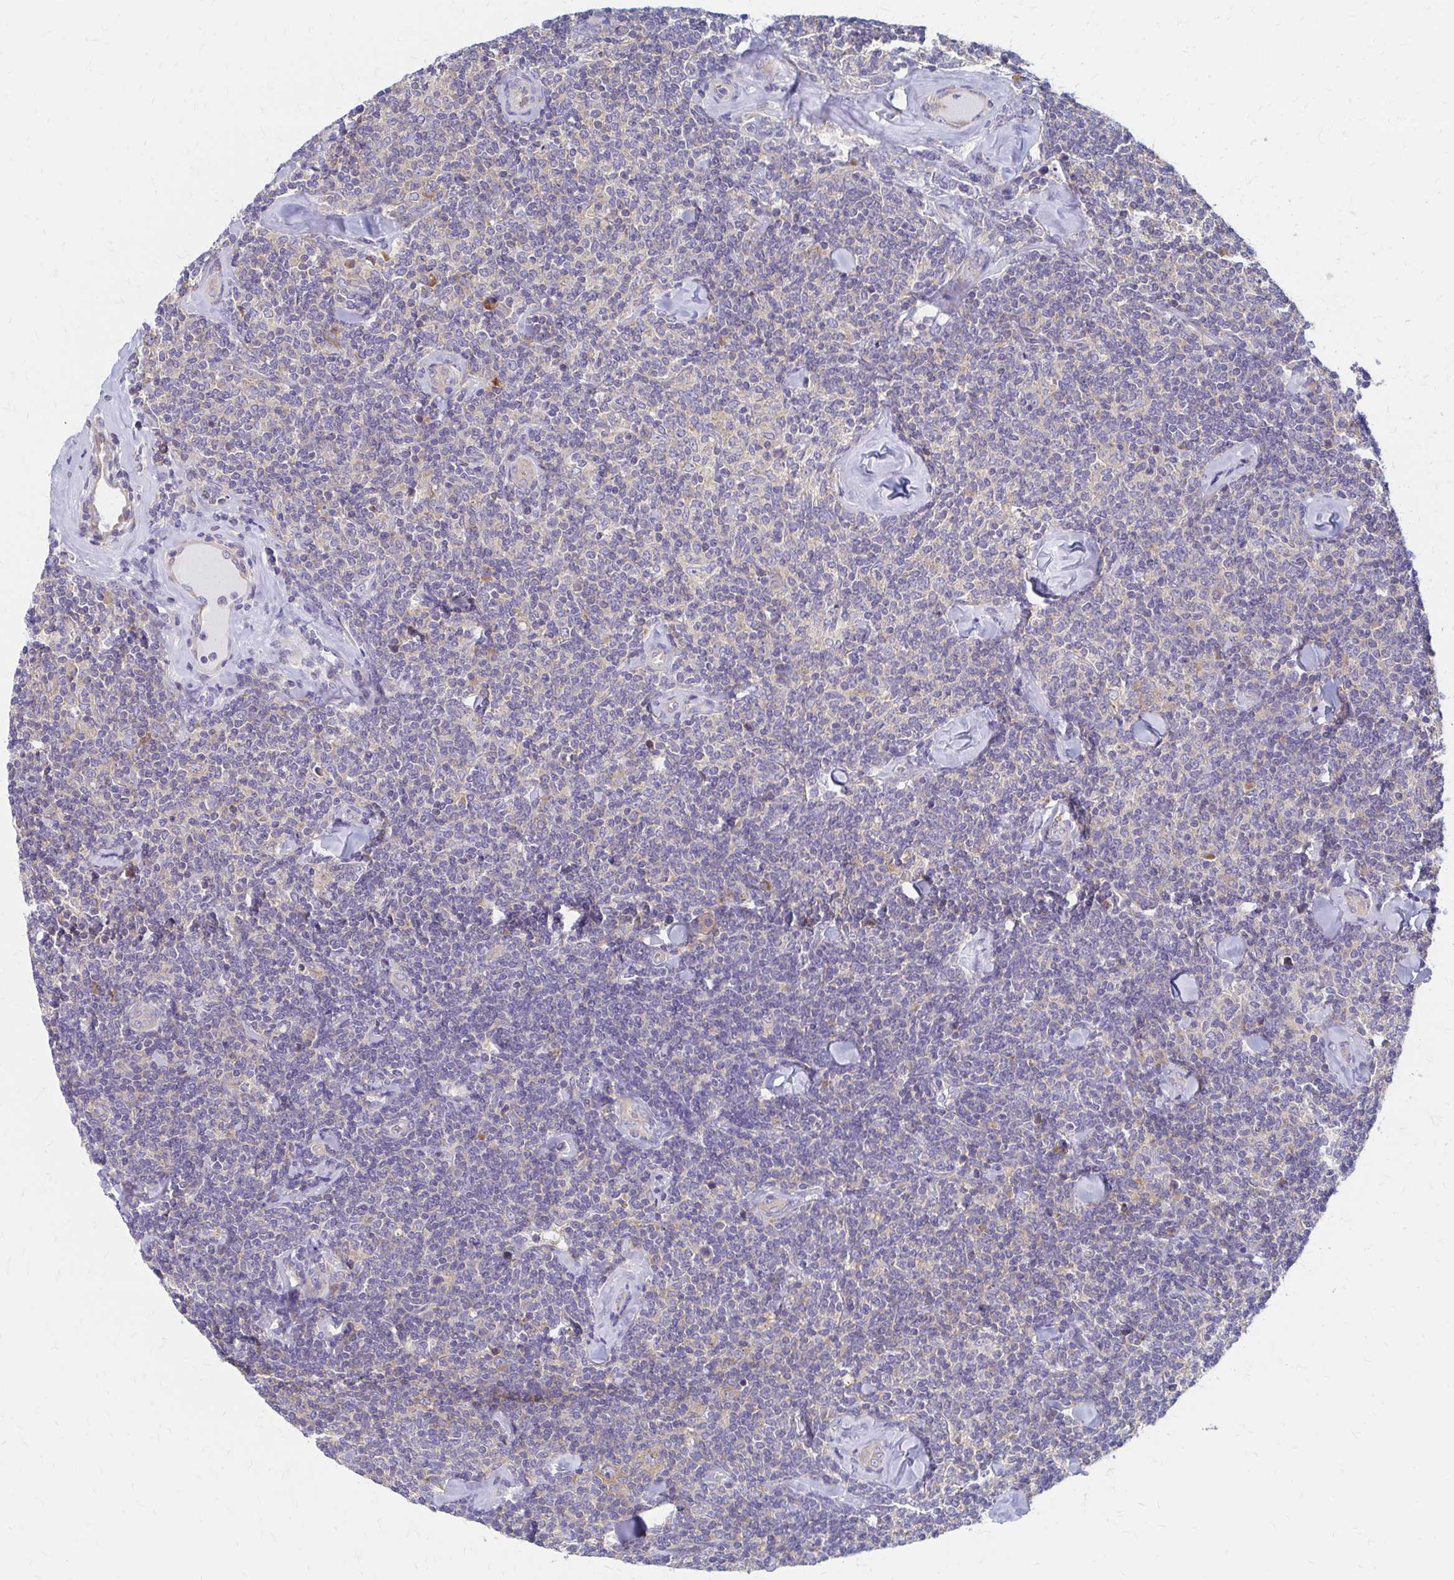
{"staining": {"intensity": "negative", "quantity": "none", "location": "none"}, "tissue": "lymphoma", "cell_type": "Tumor cells", "image_type": "cancer", "snomed": [{"axis": "morphology", "description": "Malignant lymphoma, non-Hodgkin's type, Low grade"}, {"axis": "topography", "description": "Lymph node"}], "caption": "Tumor cells are negative for brown protein staining in lymphoma. (Brightfield microscopy of DAB (3,3'-diaminobenzidine) immunohistochemistry at high magnification).", "gene": "RPL27A", "patient": {"sex": "female", "age": 56}}